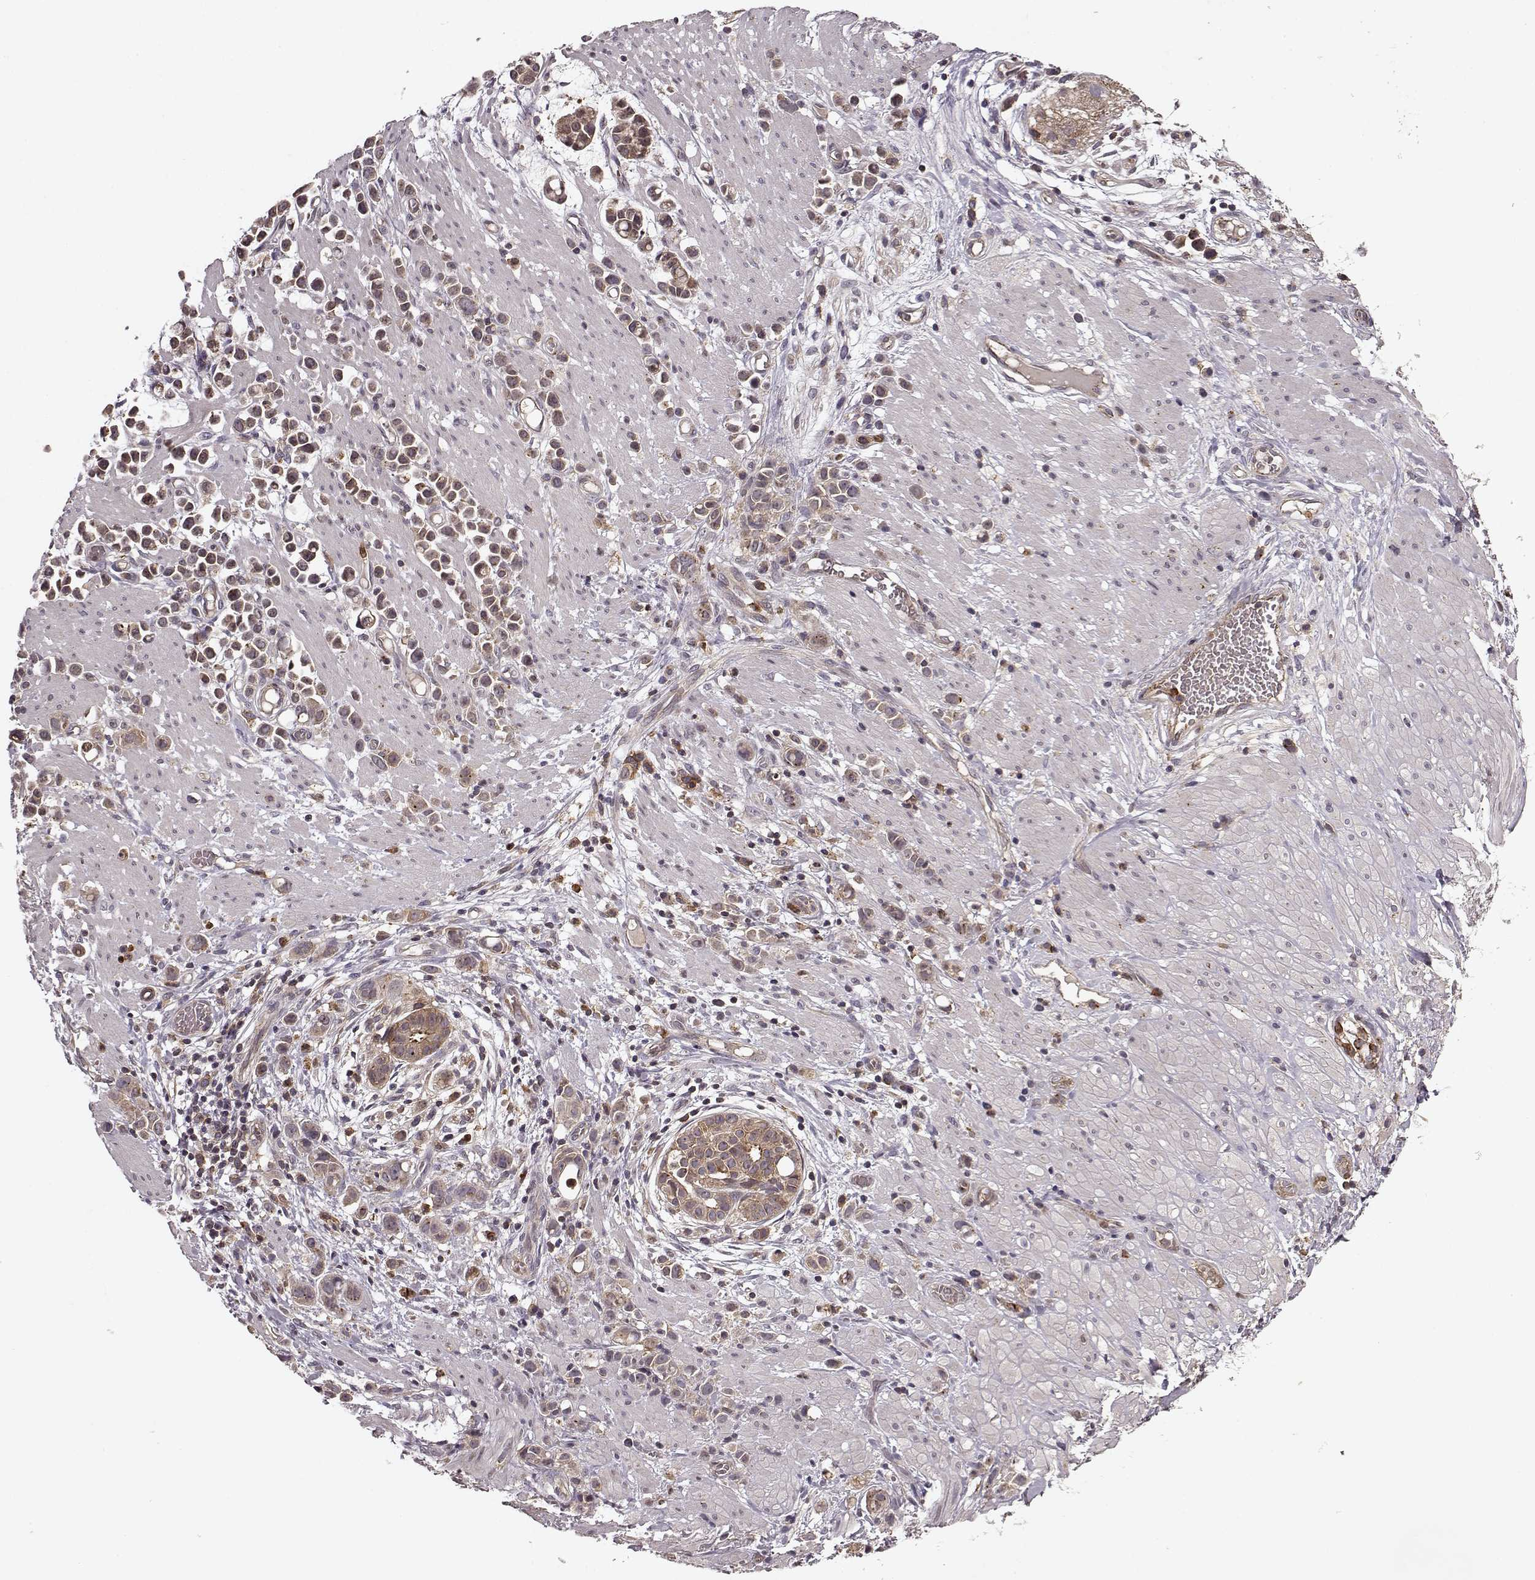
{"staining": {"intensity": "moderate", "quantity": ">75%", "location": "cytoplasmic/membranous"}, "tissue": "stomach cancer", "cell_type": "Tumor cells", "image_type": "cancer", "snomed": [{"axis": "morphology", "description": "Adenocarcinoma, NOS"}, {"axis": "topography", "description": "Stomach"}], "caption": "Immunohistochemistry (DAB (3,3'-diaminobenzidine)) staining of human stomach cancer demonstrates moderate cytoplasmic/membranous protein staining in about >75% of tumor cells.", "gene": "IFRD2", "patient": {"sex": "male", "age": 82}}